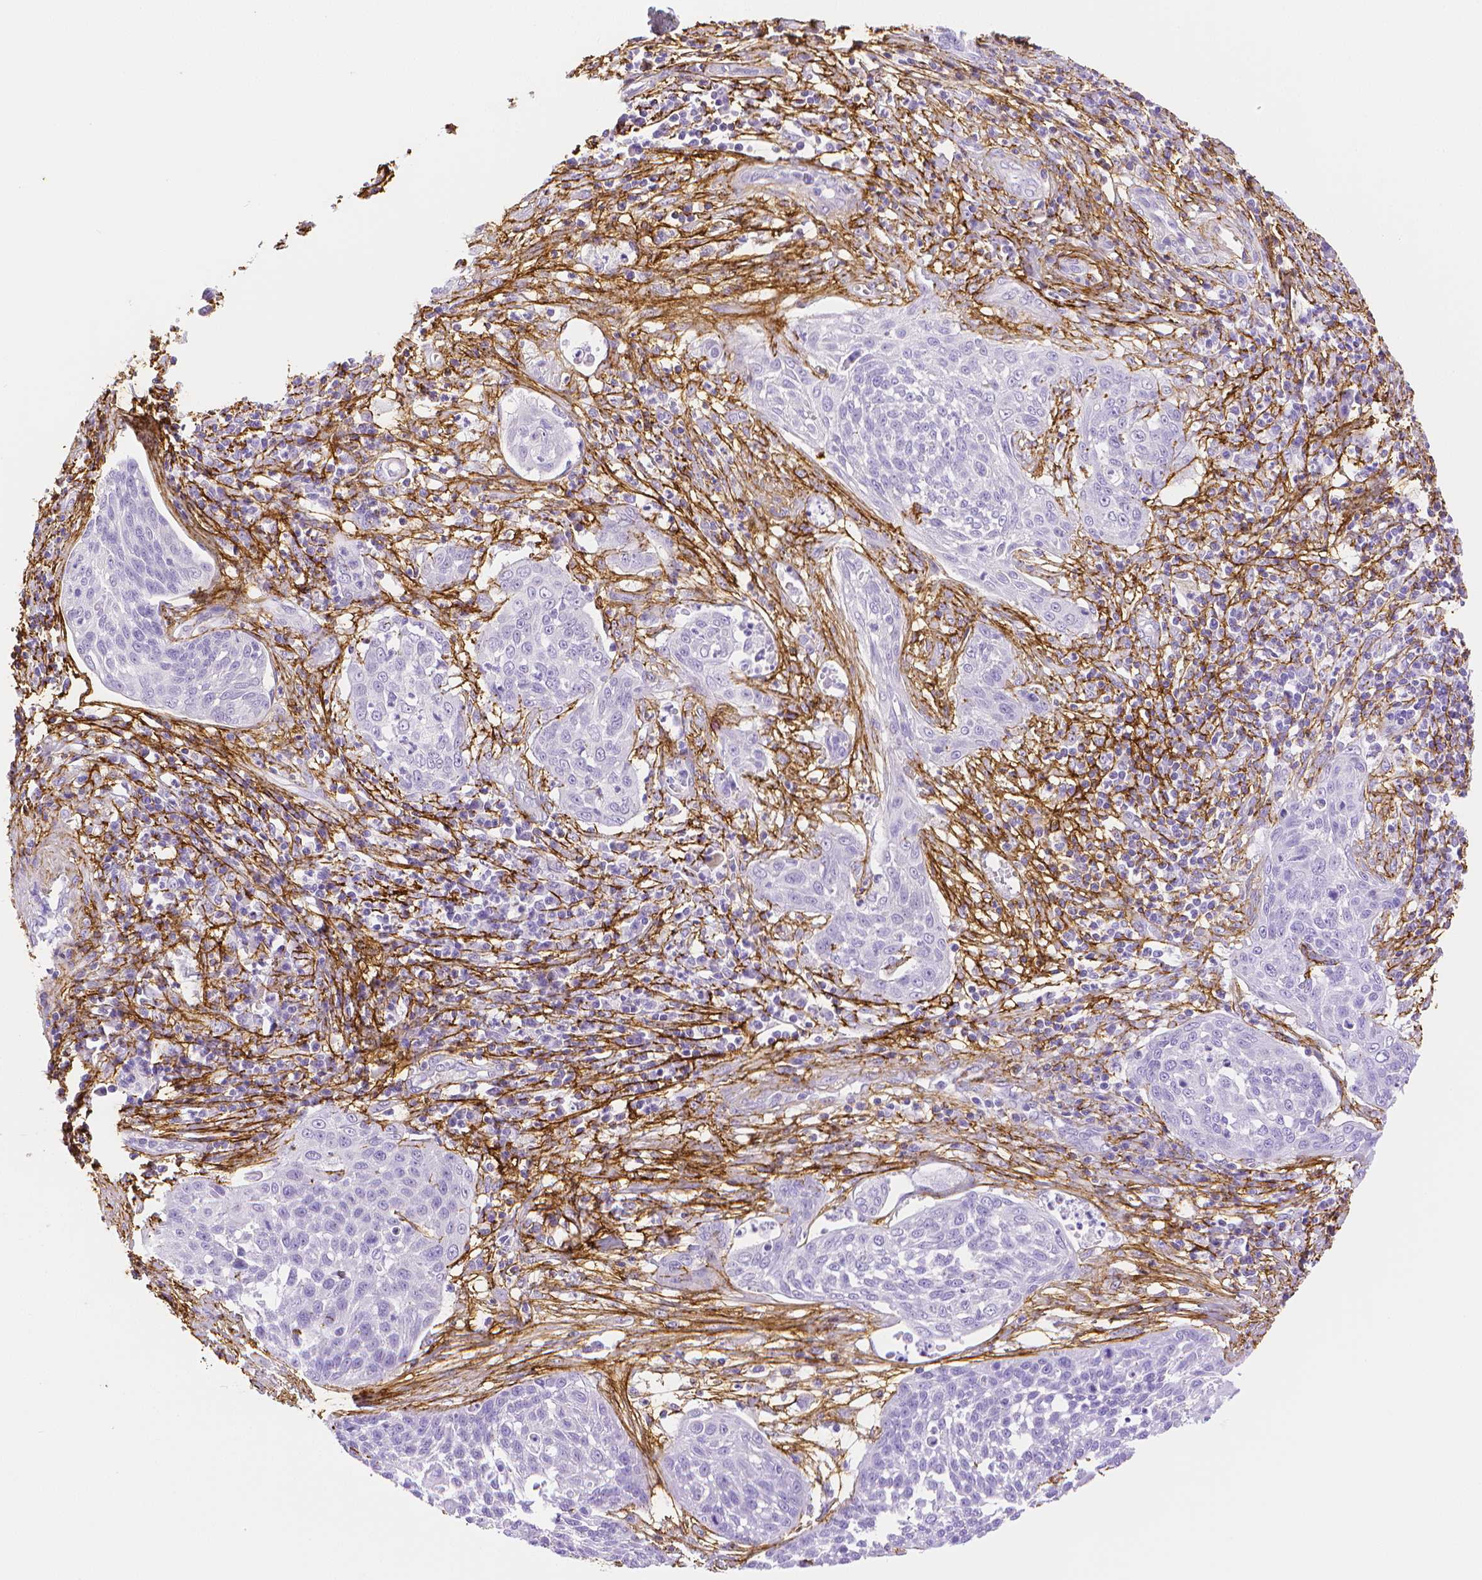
{"staining": {"intensity": "negative", "quantity": "none", "location": "none"}, "tissue": "cervical cancer", "cell_type": "Tumor cells", "image_type": "cancer", "snomed": [{"axis": "morphology", "description": "Squamous cell carcinoma, NOS"}, {"axis": "topography", "description": "Cervix"}], "caption": "DAB (3,3'-diaminobenzidine) immunohistochemical staining of cervical squamous cell carcinoma shows no significant expression in tumor cells. The staining is performed using DAB brown chromogen with nuclei counter-stained in using hematoxylin.", "gene": "FBN1", "patient": {"sex": "female", "age": 34}}